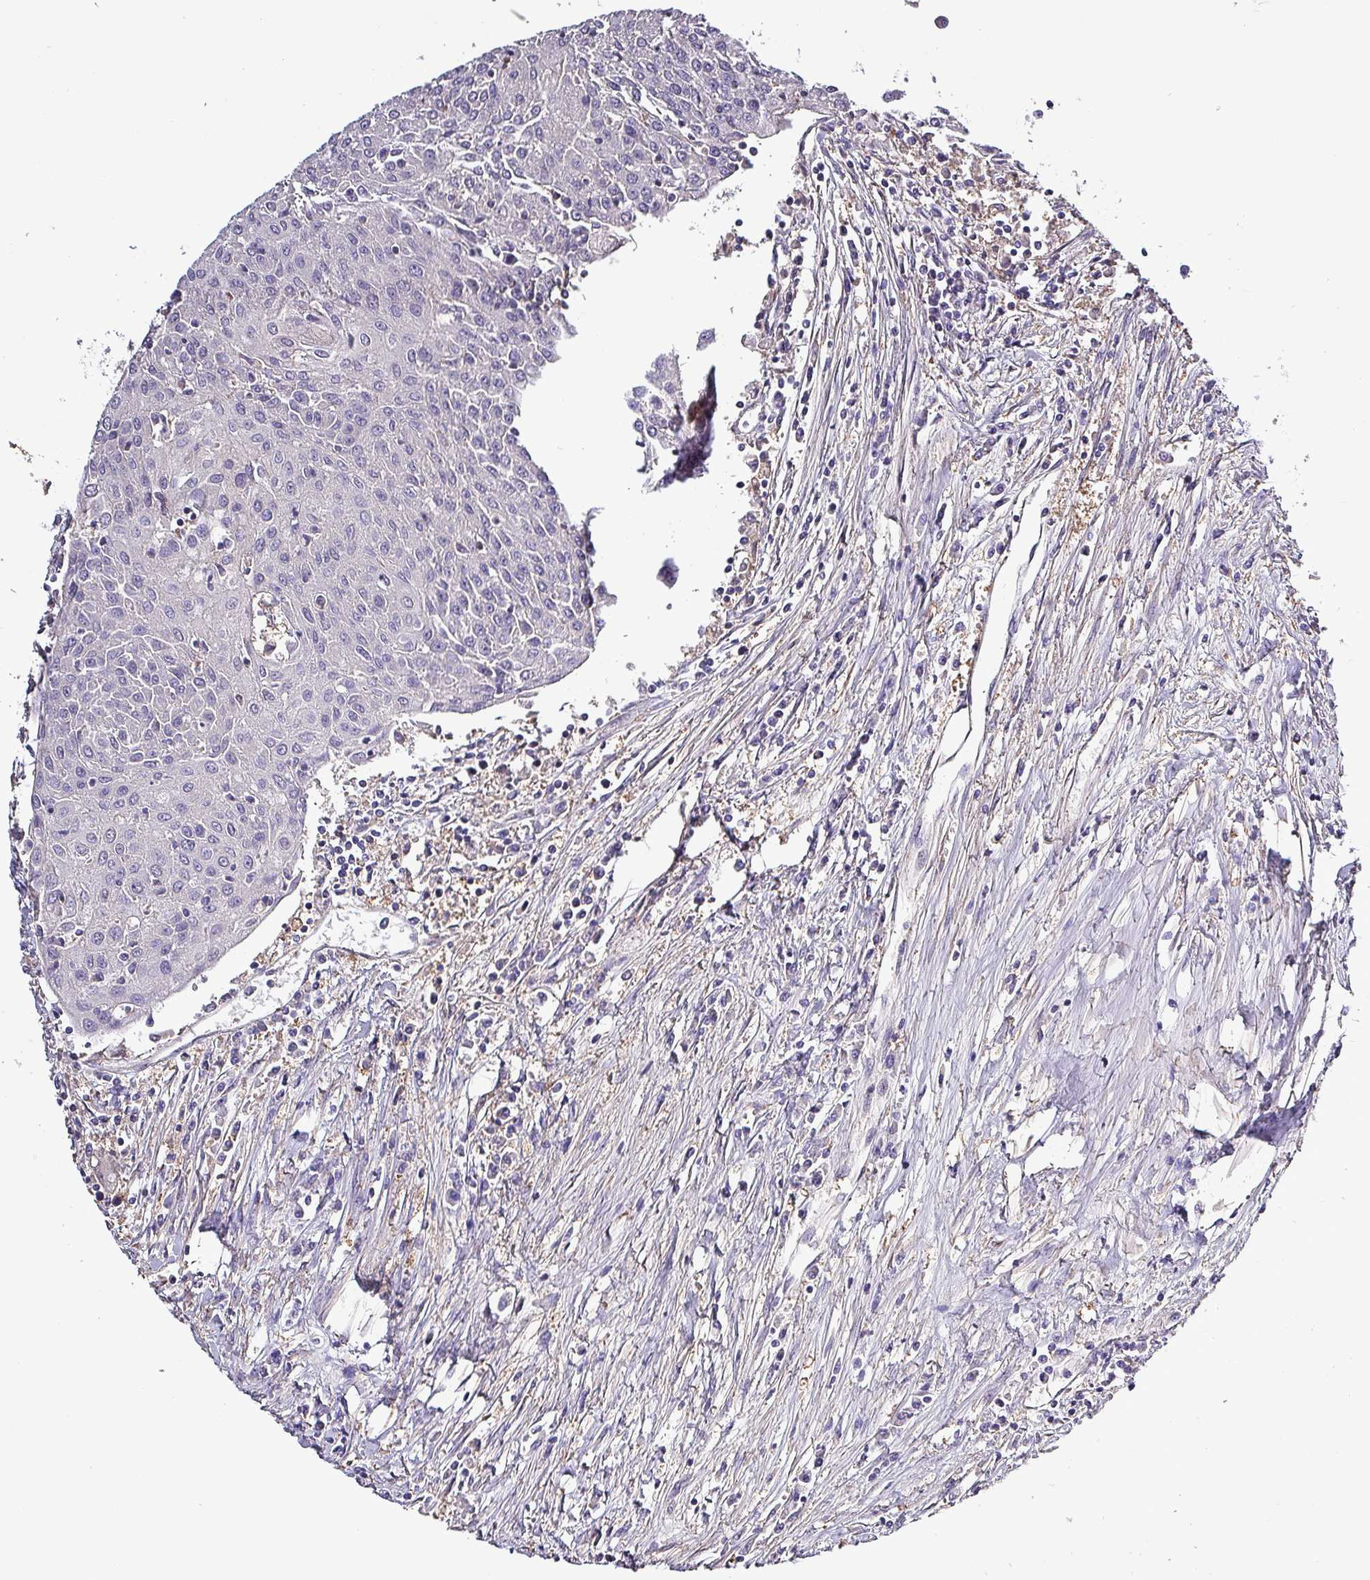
{"staining": {"intensity": "negative", "quantity": "none", "location": "none"}, "tissue": "urothelial cancer", "cell_type": "Tumor cells", "image_type": "cancer", "snomed": [{"axis": "morphology", "description": "Urothelial carcinoma, High grade"}, {"axis": "topography", "description": "Urinary bladder"}], "caption": "Tumor cells show no significant staining in urothelial cancer. (Immunohistochemistry (ihc), brightfield microscopy, high magnification).", "gene": "HTRA4", "patient": {"sex": "female", "age": 85}}